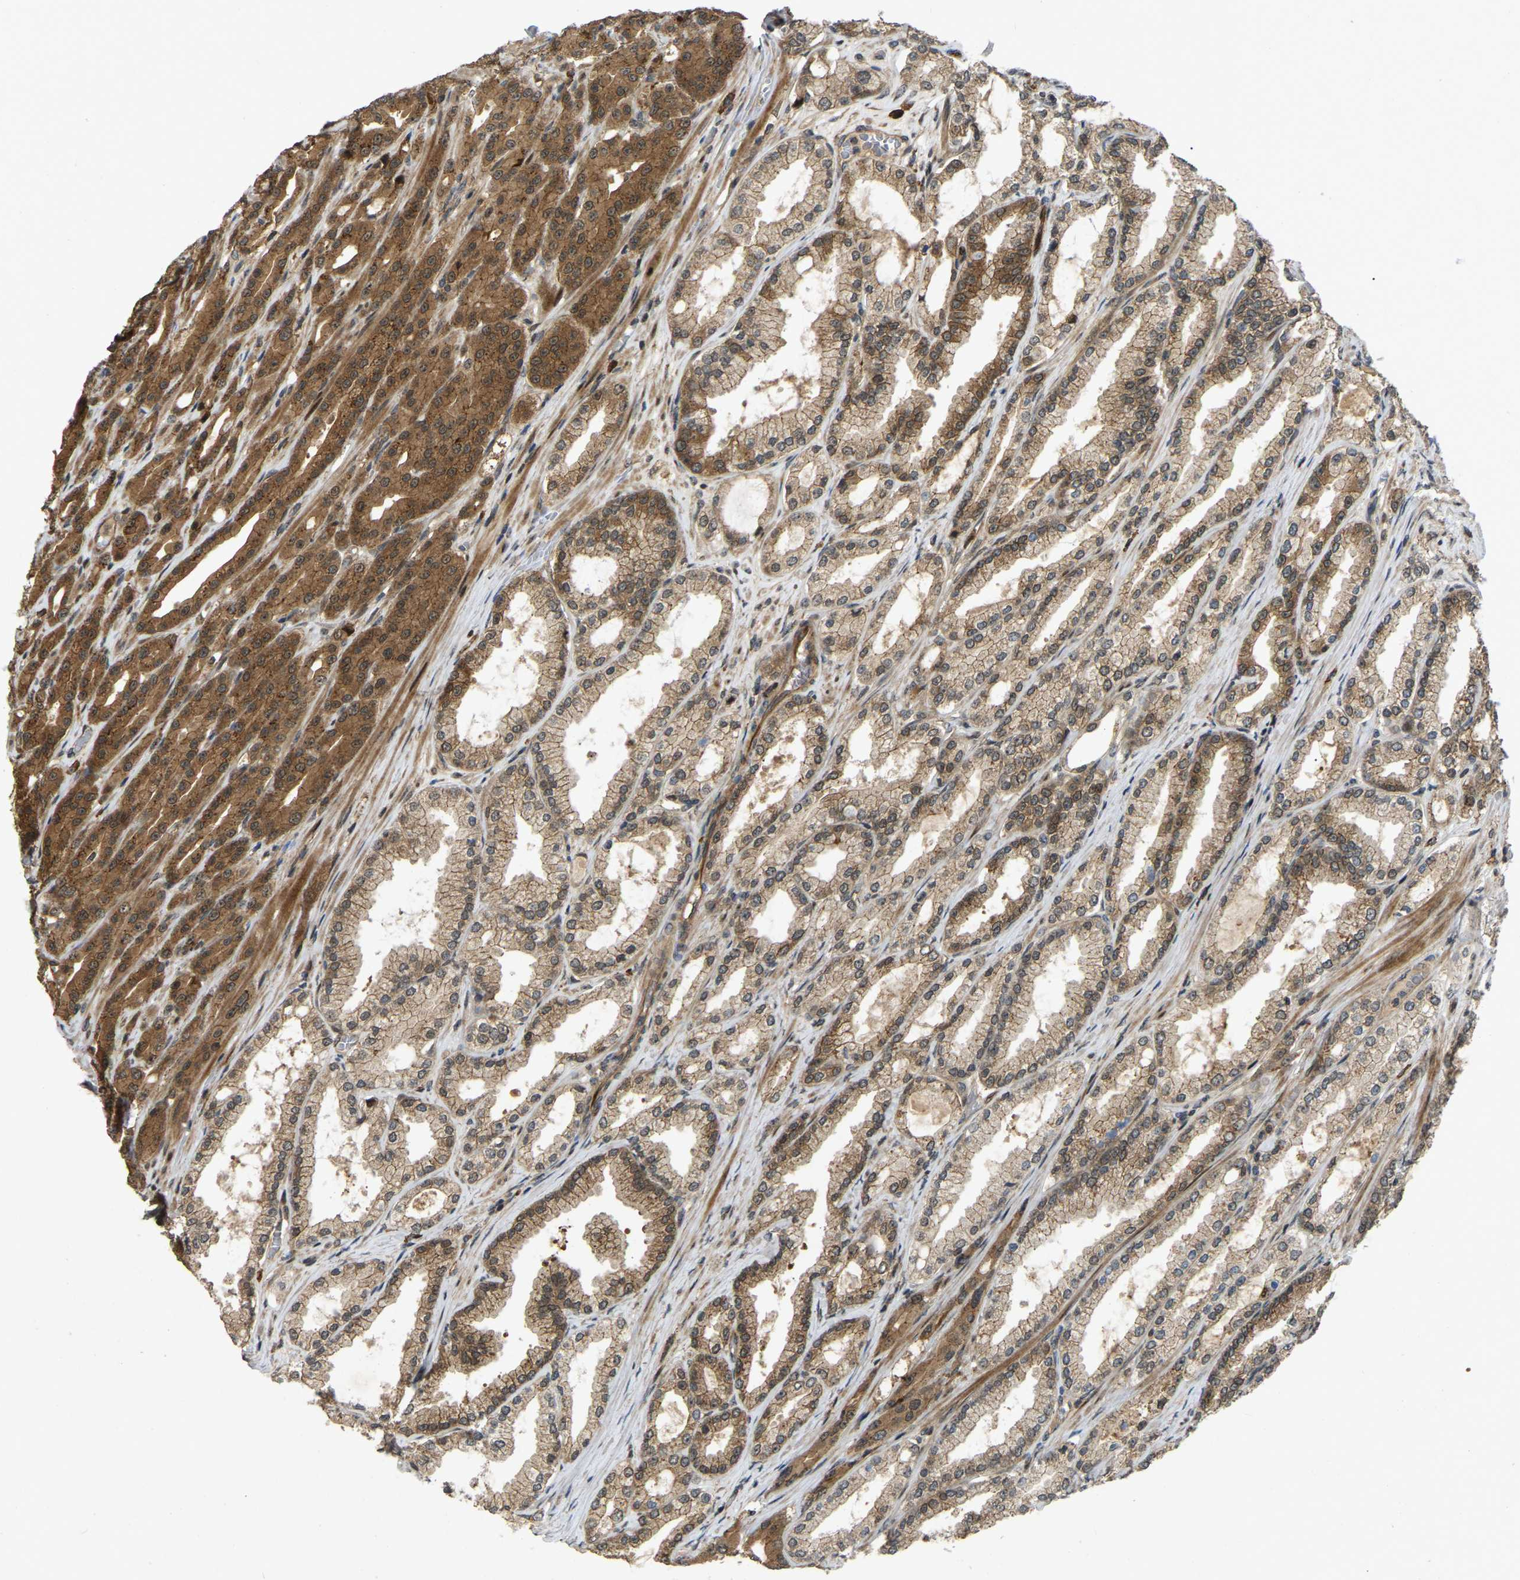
{"staining": {"intensity": "strong", "quantity": ">75%", "location": "cytoplasmic/membranous,nuclear"}, "tissue": "prostate cancer", "cell_type": "Tumor cells", "image_type": "cancer", "snomed": [{"axis": "morphology", "description": "Adenocarcinoma, High grade"}, {"axis": "topography", "description": "Prostate"}], "caption": "IHC of human prostate high-grade adenocarcinoma exhibits high levels of strong cytoplasmic/membranous and nuclear positivity in approximately >75% of tumor cells.", "gene": "KIAA1549", "patient": {"sex": "male", "age": 71}}